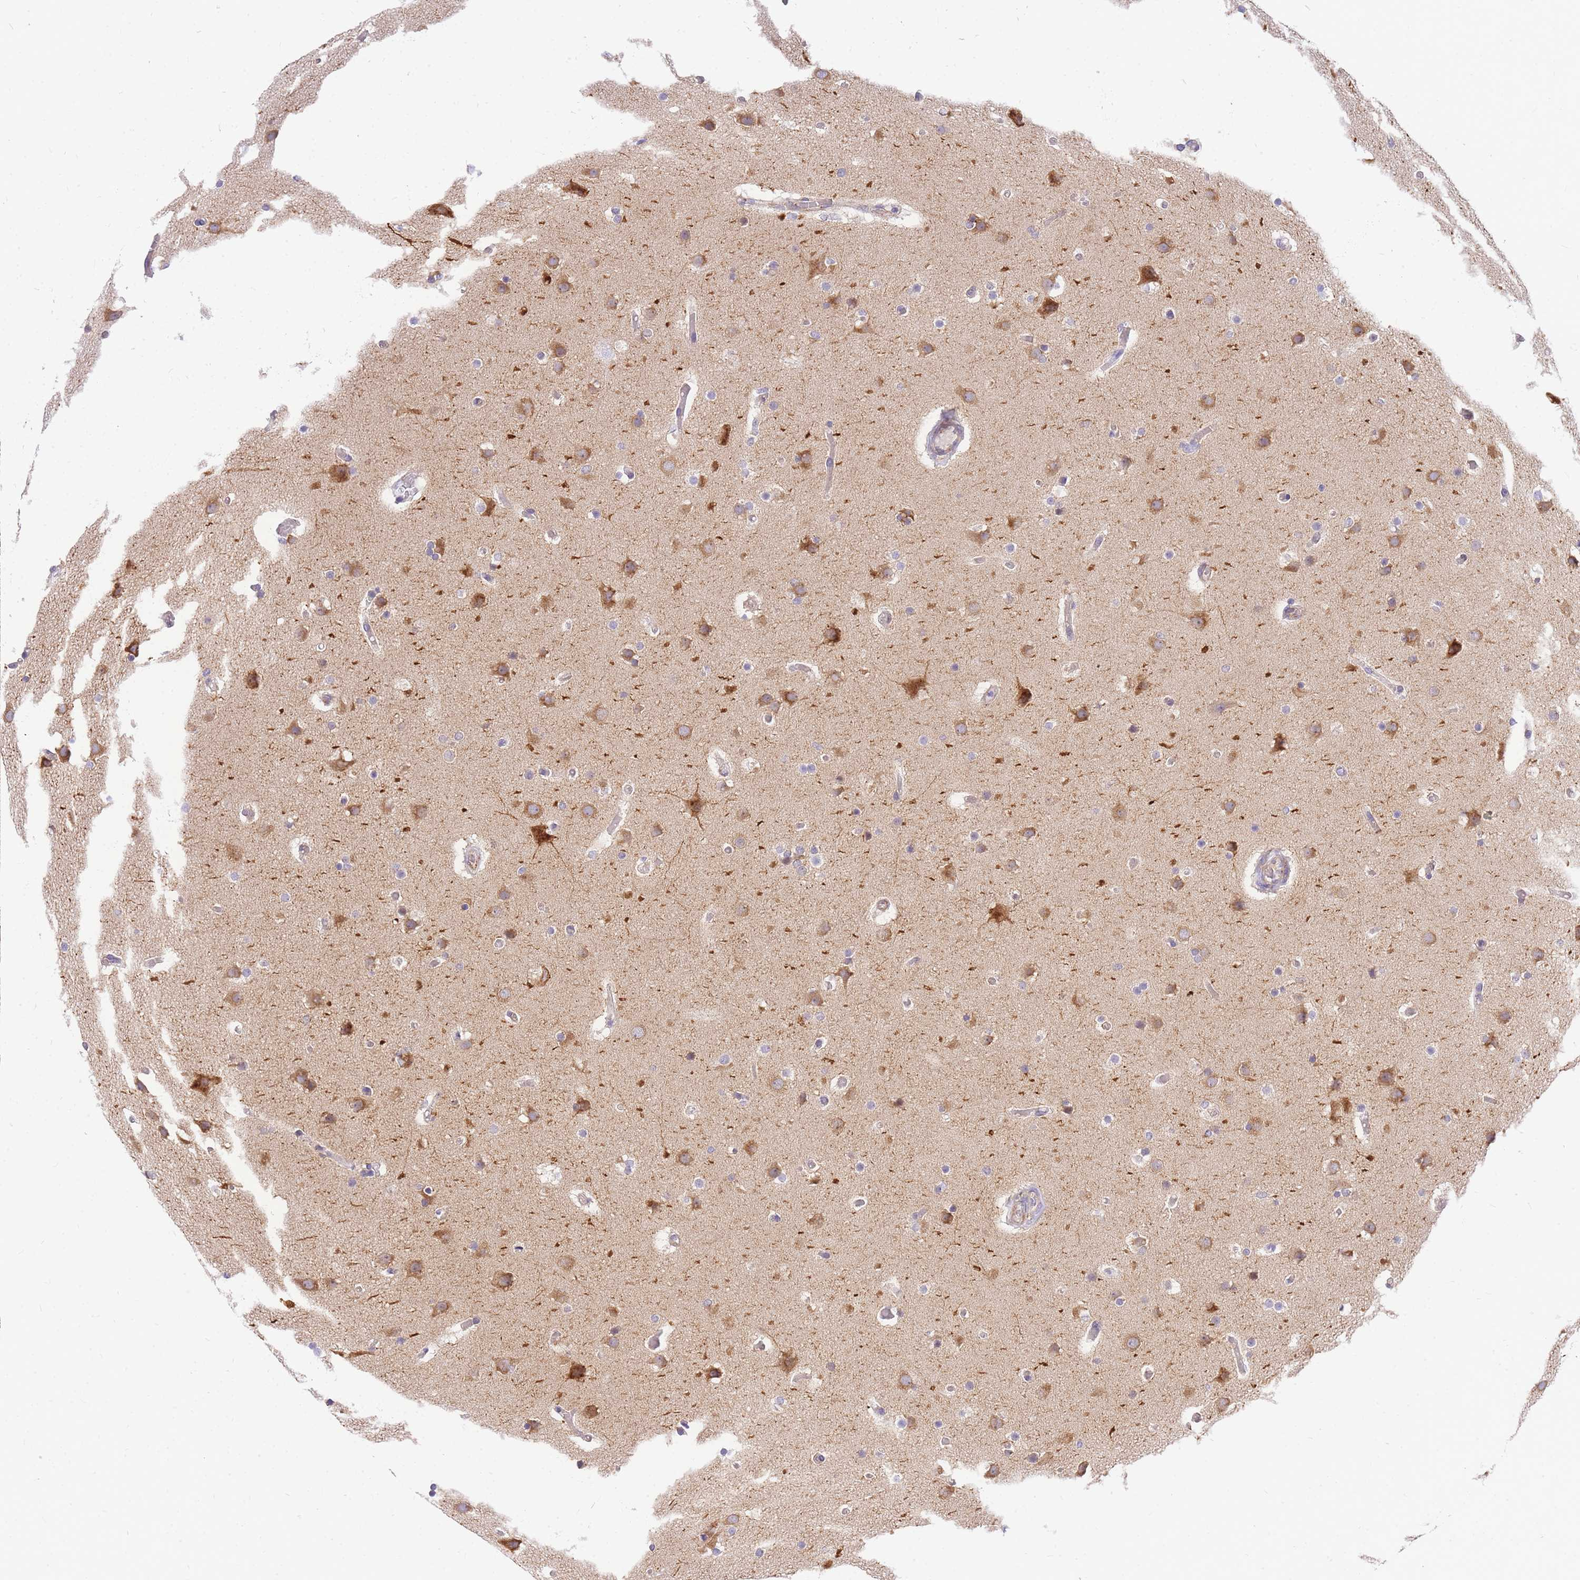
{"staining": {"intensity": "negative", "quantity": "none", "location": "none"}, "tissue": "glioma", "cell_type": "Tumor cells", "image_type": "cancer", "snomed": [{"axis": "morphology", "description": "Glioma, malignant, High grade"}, {"axis": "topography", "description": "Cerebral cortex"}], "caption": "Glioma was stained to show a protein in brown. There is no significant expression in tumor cells.", "gene": "S100PBP", "patient": {"sex": "female", "age": 36}}